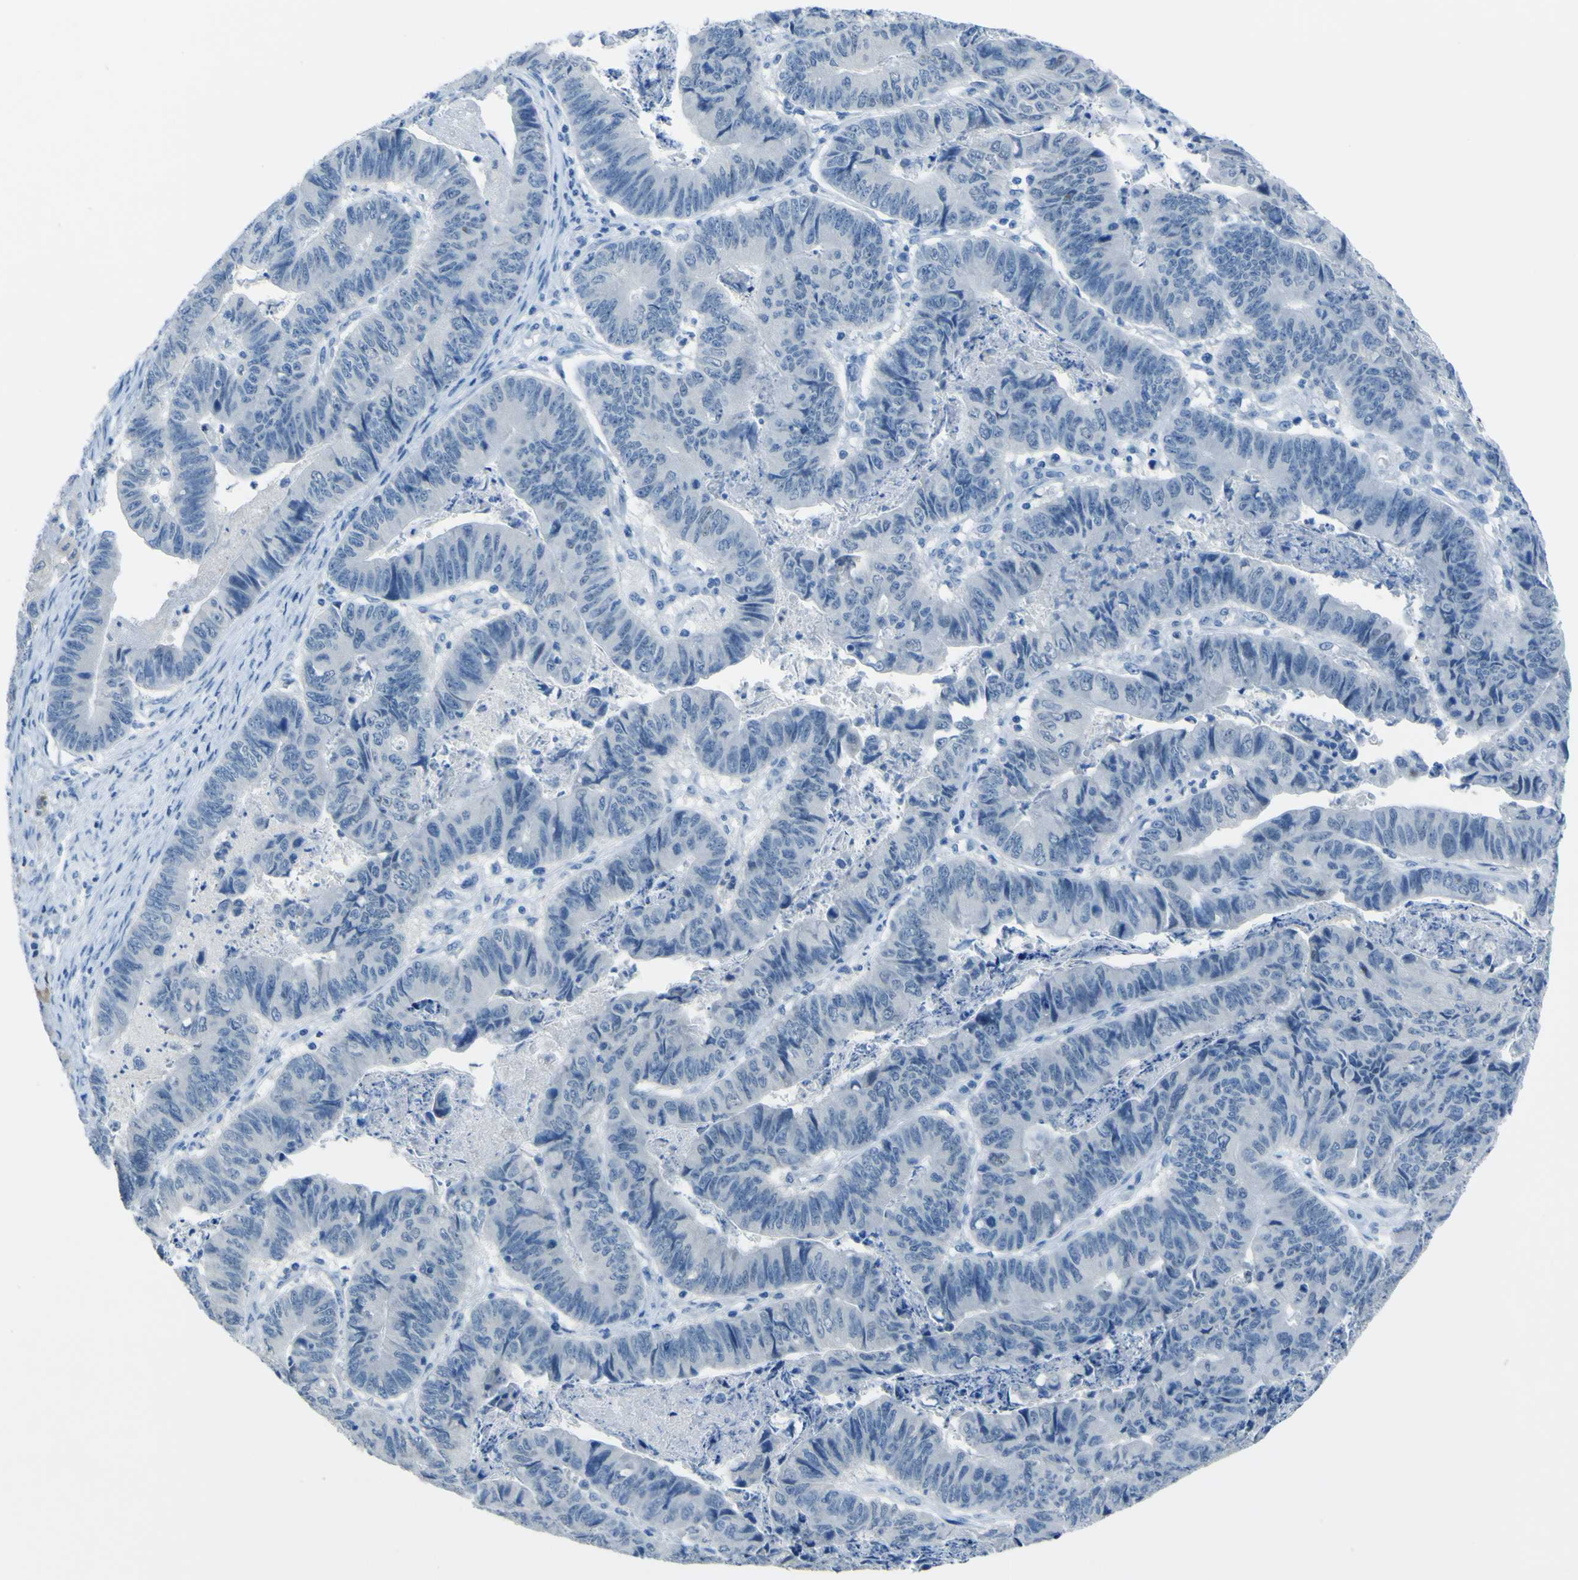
{"staining": {"intensity": "negative", "quantity": "none", "location": "none"}, "tissue": "stomach cancer", "cell_type": "Tumor cells", "image_type": "cancer", "snomed": [{"axis": "morphology", "description": "Adenocarcinoma, NOS"}, {"axis": "topography", "description": "Stomach, lower"}], "caption": "IHC micrograph of neoplastic tissue: stomach adenocarcinoma stained with DAB (3,3'-diaminobenzidine) displays no significant protein staining in tumor cells. (Stains: DAB (3,3'-diaminobenzidine) immunohistochemistry with hematoxylin counter stain, Microscopy: brightfield microscopy at high magnification).", "gene": "PHKG1", "patient": {"sex": "male", "age": 77}}